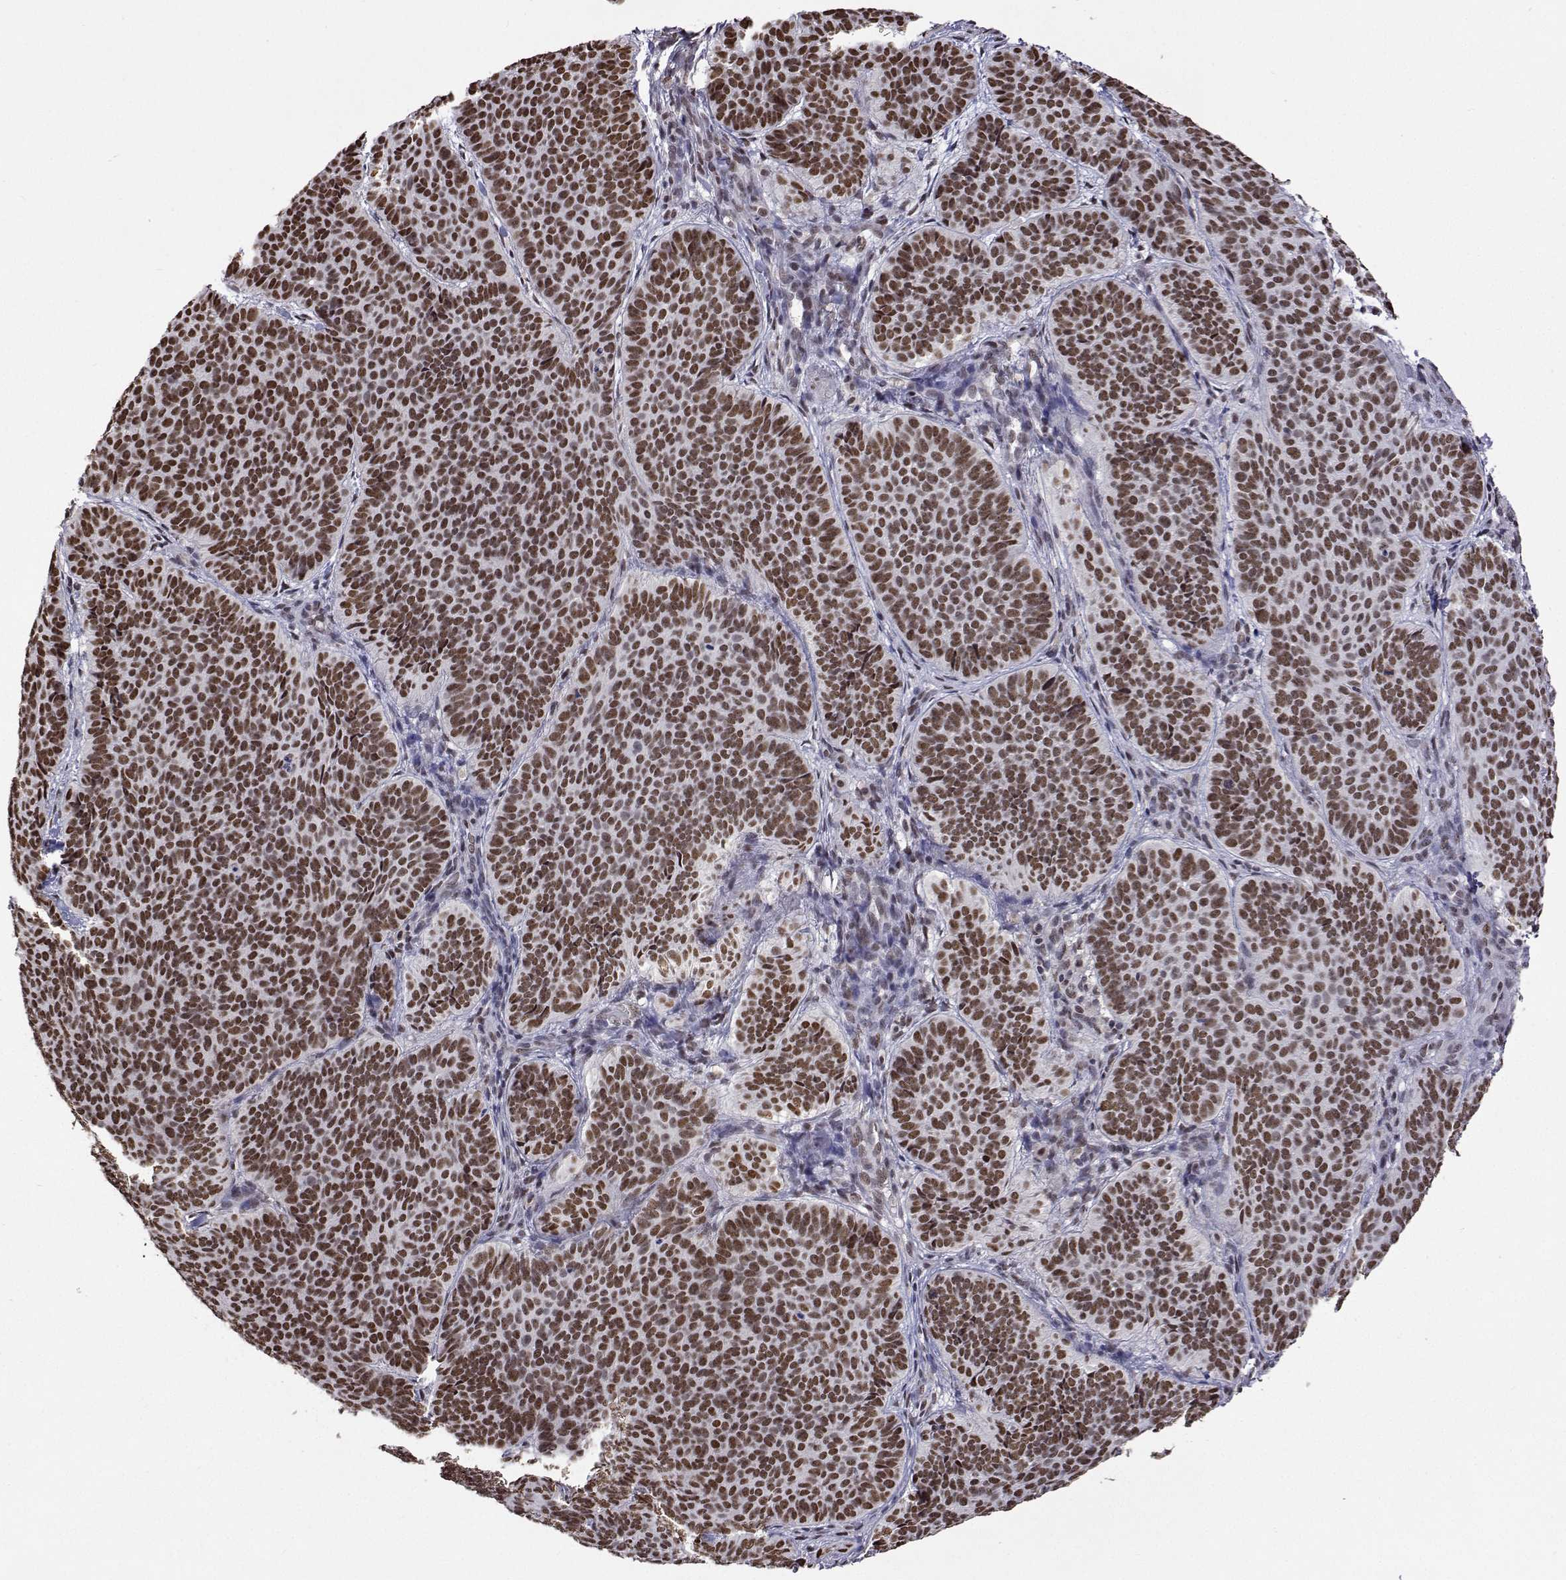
{"staining": {"intensity": "moderate", "quantity": ">75%", "location": "nuclear"}, "tissue": "skin cancer", "cell_type": "Tumor cells", "image_type": "cancer", "snomed": [{"axis": "morphology", "description": "Basal cell carcinoma"}, {"axis": "topography", "description": "Skin"}], "caption": "Immunohistochemistry (IHC) of skin basal cell carcinoma displays medium levels of moderate nuclear expression in approximately >75% of tumor cells.", "gene": "HNRNPA0", "patient": {"sex": "male", "age": 57}}